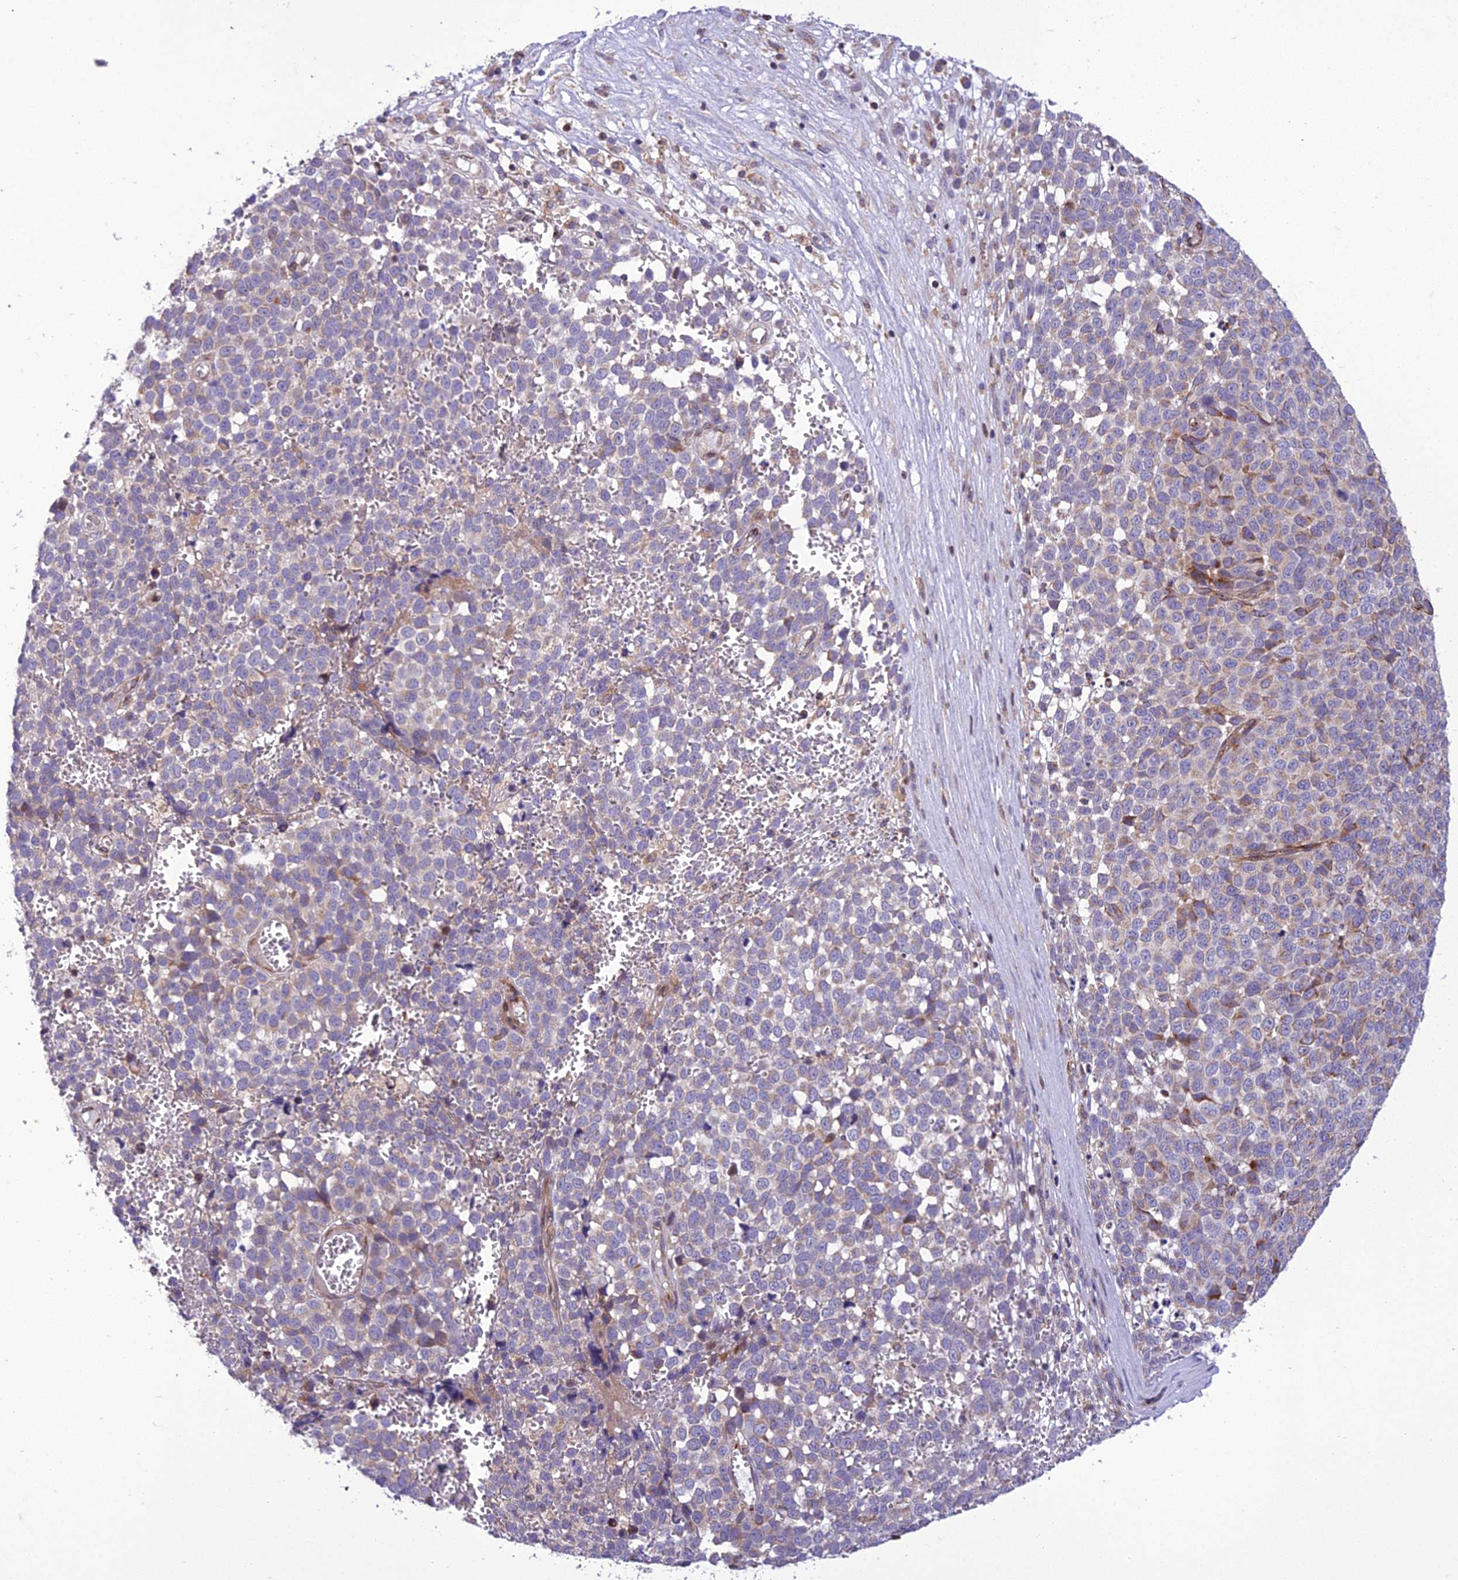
{"staining": {"intensity": "weak", "quantity": "<25%", "location": "cytoplasmic/membranous"}, "tissue": "melanoma", "cell_type": "Tumor cells", "image_type": "cancer", "snomed": [{"axis": "morphology", "description": "Malignant melanoma, NOS"}, {"axis": "topography", "description": "Nose, NOS"}], "caption": "Malignant melanoma stained for a protein using immunohistochemistry (IHC) displays no expression tumor cells.", "gene": "GIMAP1", "patient": {"sex": "female", "age": 48}}